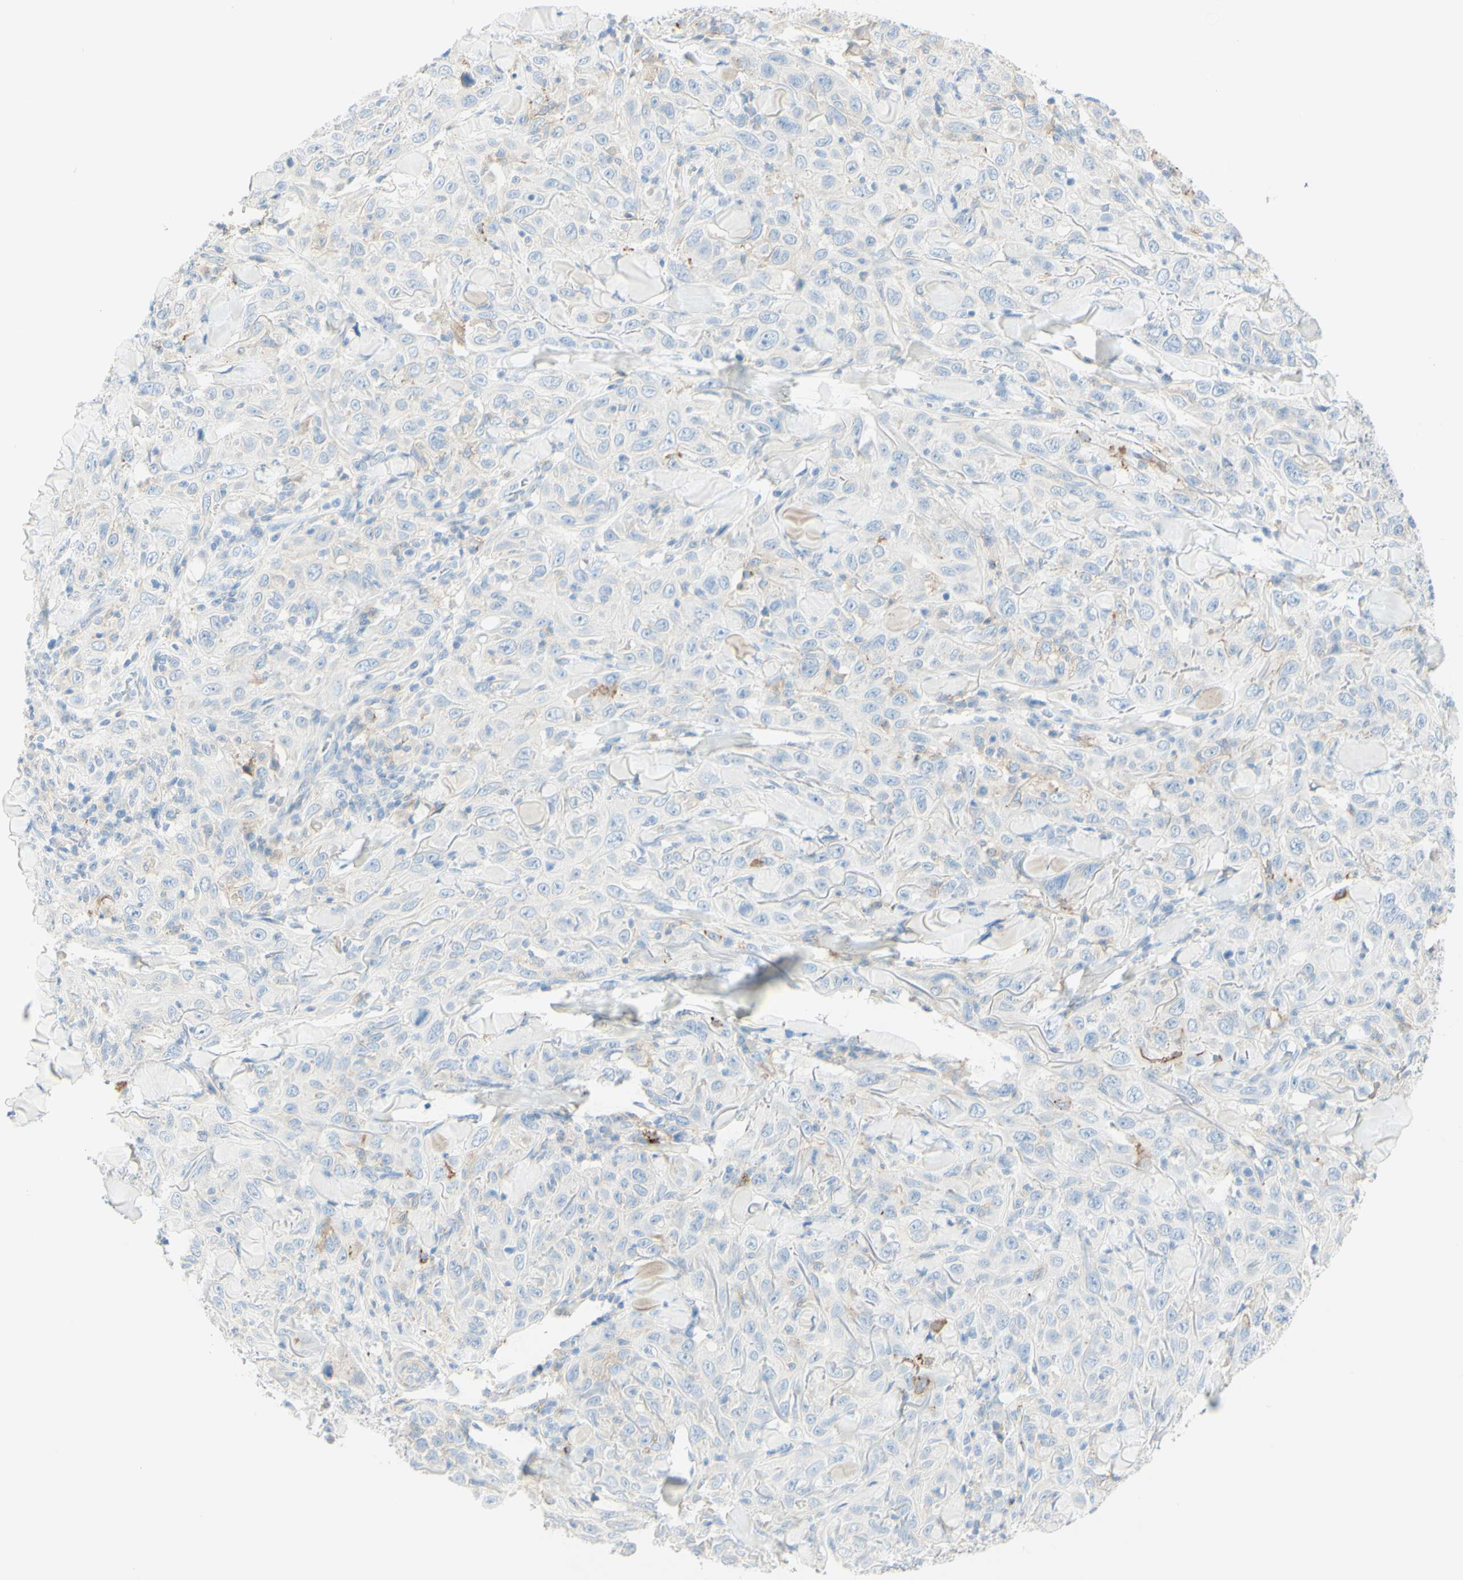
{"staining": {"intensity": "negative", "quantity": "none", "location": "none"}, "tissue": "skin cancer", "cell_type": "Tumor cells", "image_type": "cancer", "snomed": [{"axis": "morphology", "description": "Squamous cell carcinoma, NOS"}, {"axis": "topography", "description": "Skin"}], "caption": "DAB (3,3'-diaminobenzidine) immunohistochemical staining of squamous cell carcinoma (skin) demonstrates no significant staining in tumor cells. (Brightfield microscopy of DAB (3,3'-diaminobenzidine) immunohistochemistry (IHC) at high magnification).", "gene": "ALCAM", "patient": {"sex": "female", "age": 88}}